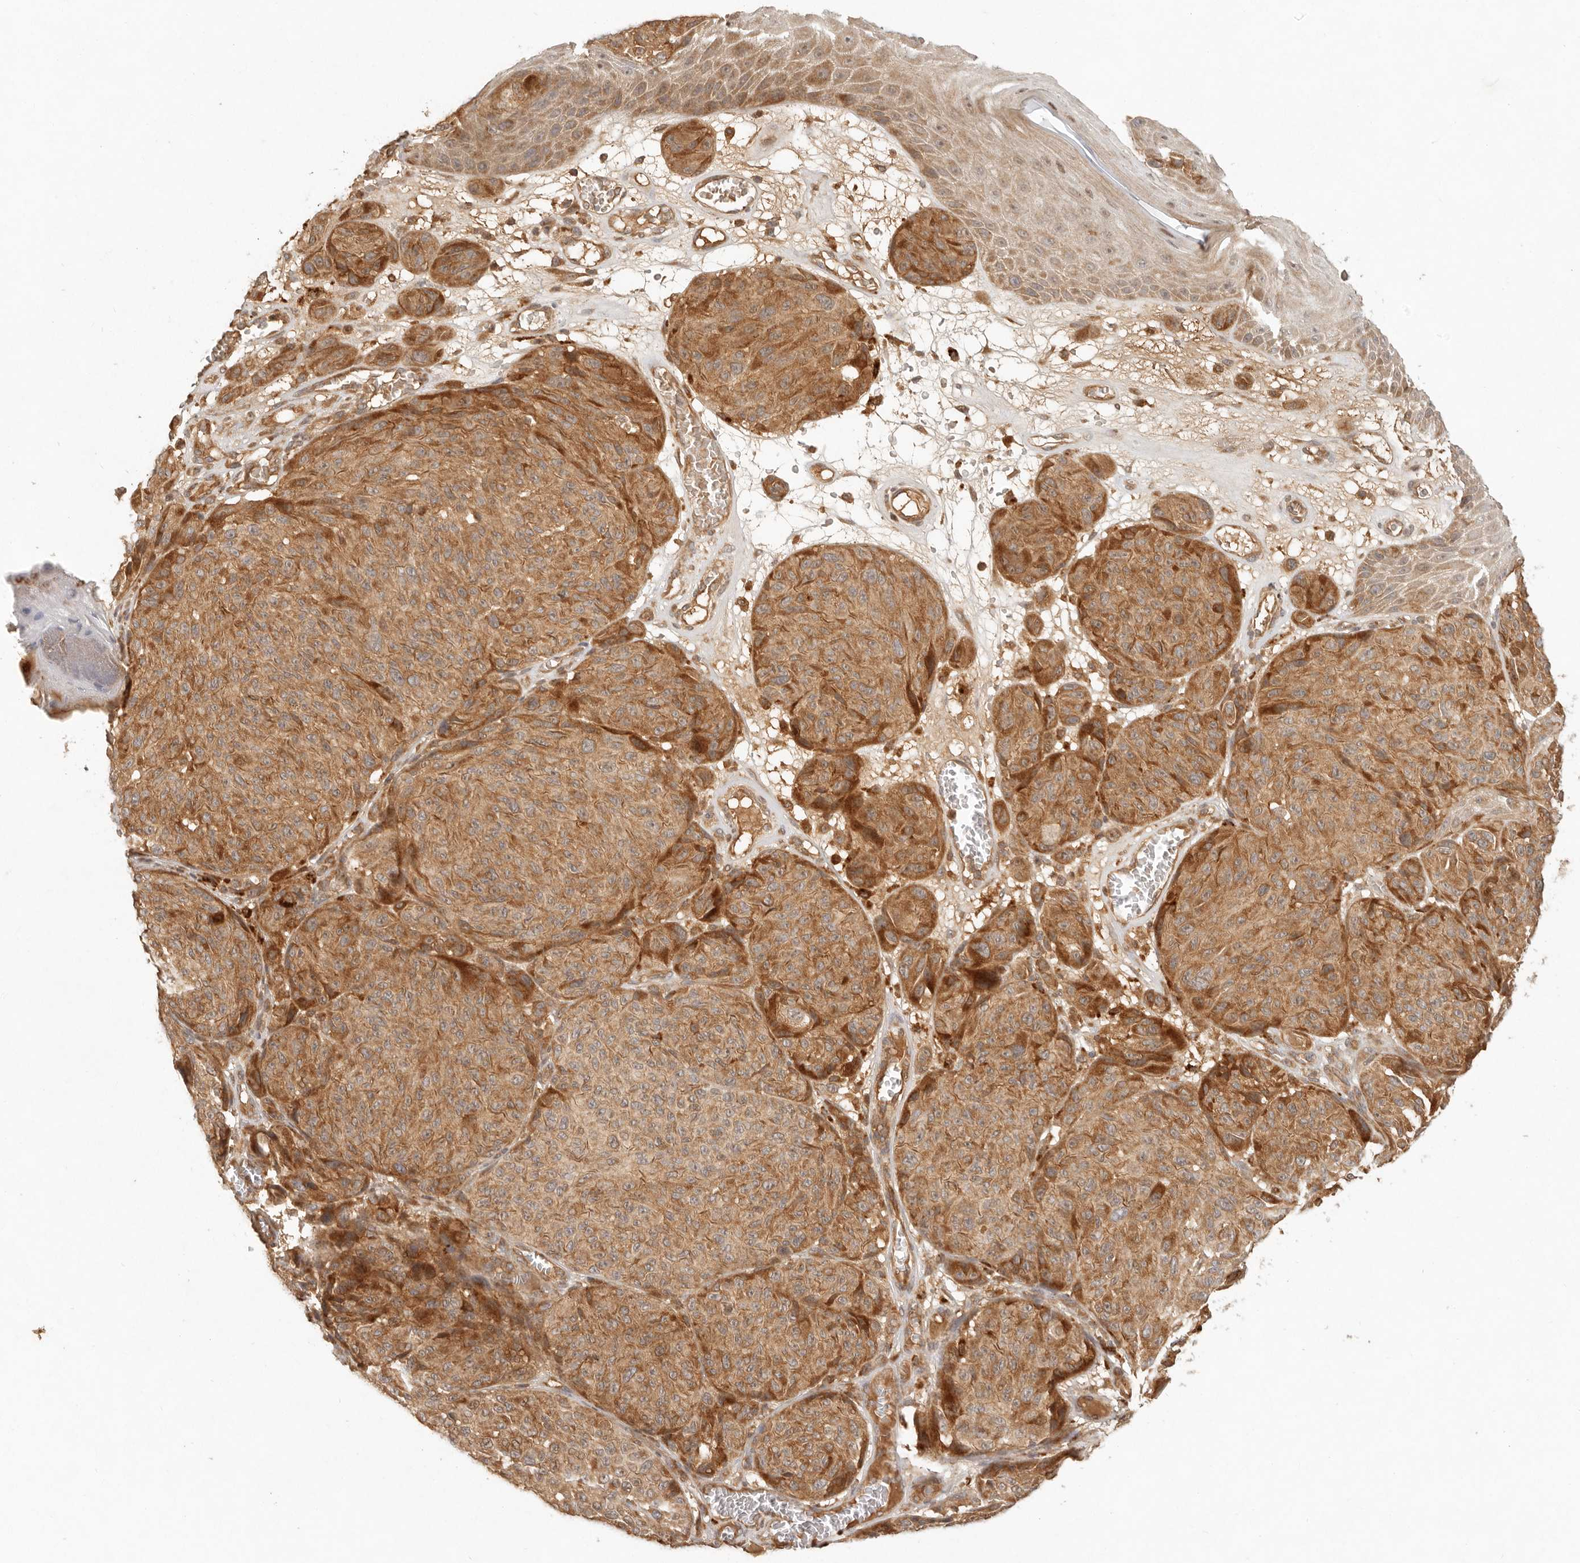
{"staining": {"intensity": "moderate", "quantity": ">75%", "location": "cytoplasmic/membranous"}, "tissue": "melanoma", "cell_type": "Tumor cells", "image_type": "cancer", "snomed": [{"axis": "morphology", "description": "Malignant melanoma, NOS"}, {"axis": "topography", "description": "Skin"}], "caption": "Immunohistochemical staining of malignant melanoma demonstrates medium levels of moderate cytoplasmic/membranous protein positivity in about >75% of tumor cells.", "gene": "ANKRD61", "patient": {"sex": "male", "age": 83}}